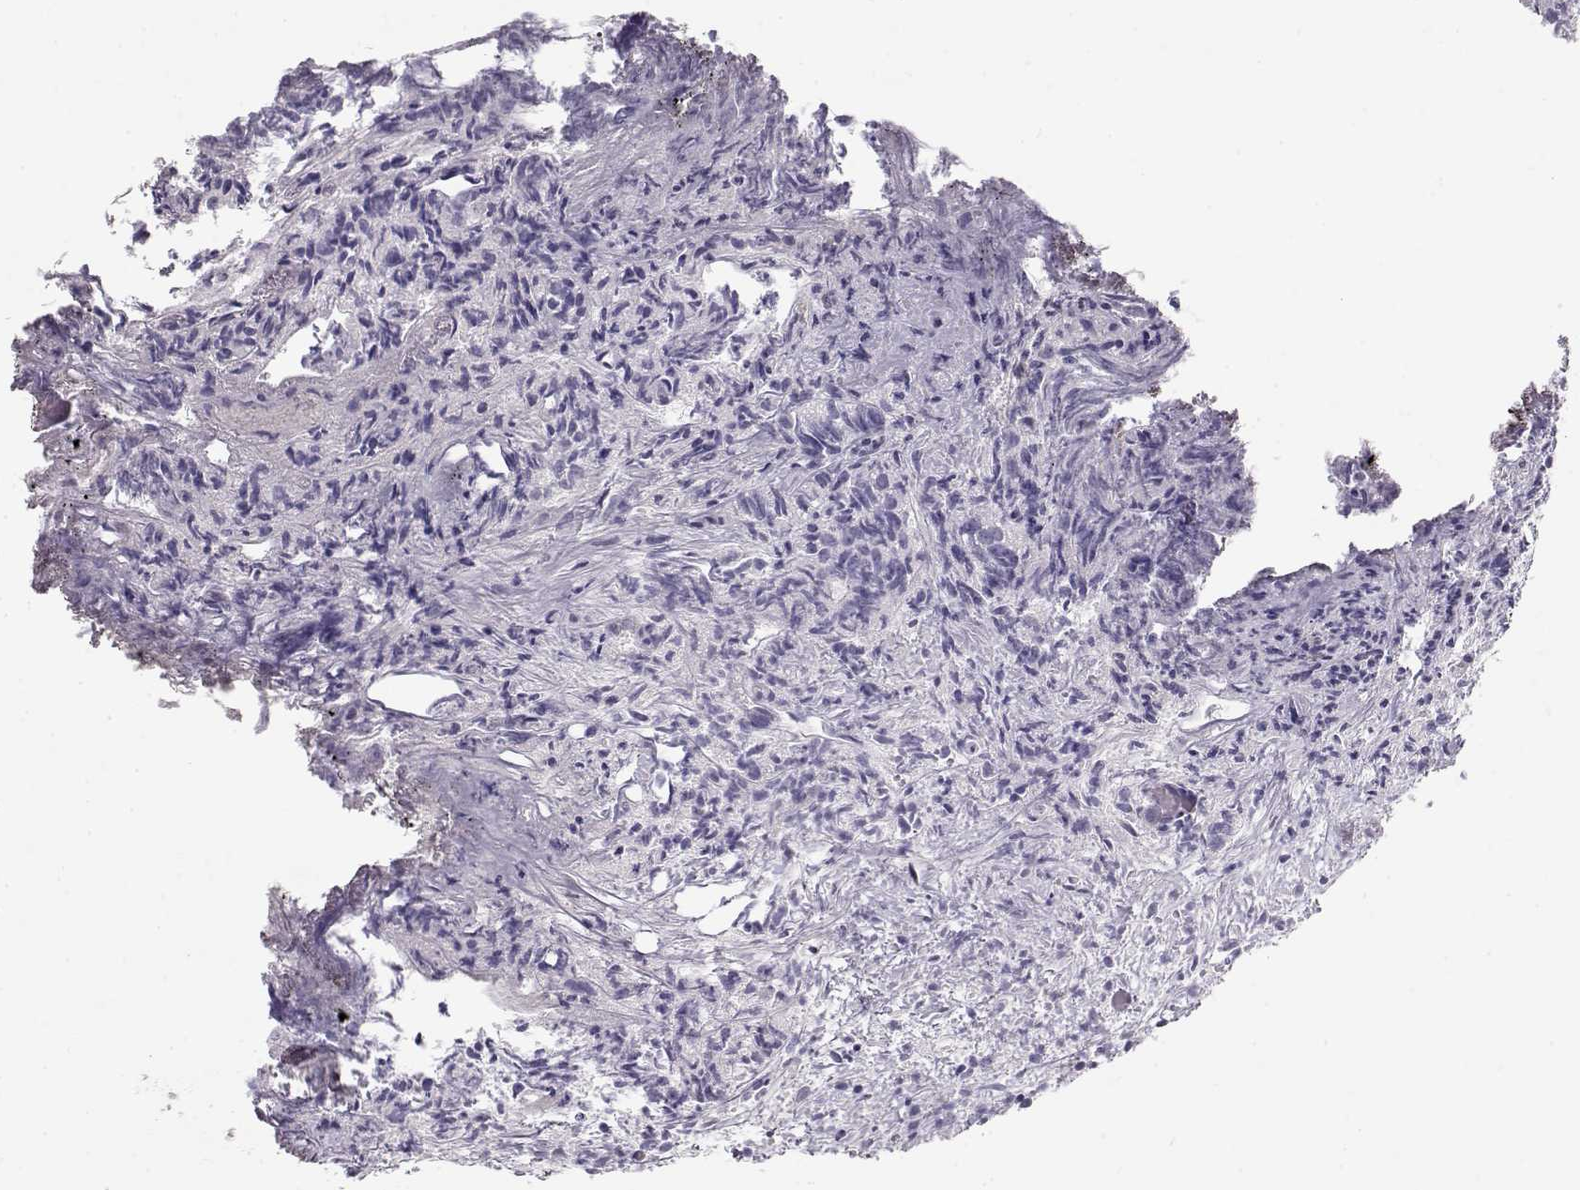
{"staining": {"intensity": "negative", "quantity": "none", "location": "none"}, "tissue": "prostate cancer", "cell_type": "Tumor cells", "image_type": "cancer", "snomed": [{"axis": "morphology", "description": "Adenocarcinoma, High grade"}, {"axis": "topography", "description": "Prostate"}], "caption": "The immunohistochemistry (IHC) photomicrograph has no significant positivity in tumor cells of prostate high-grade adenocarcinoma tissue.", "gene": "IMPG1", "patient": {"sex": "male", "age": 53}}